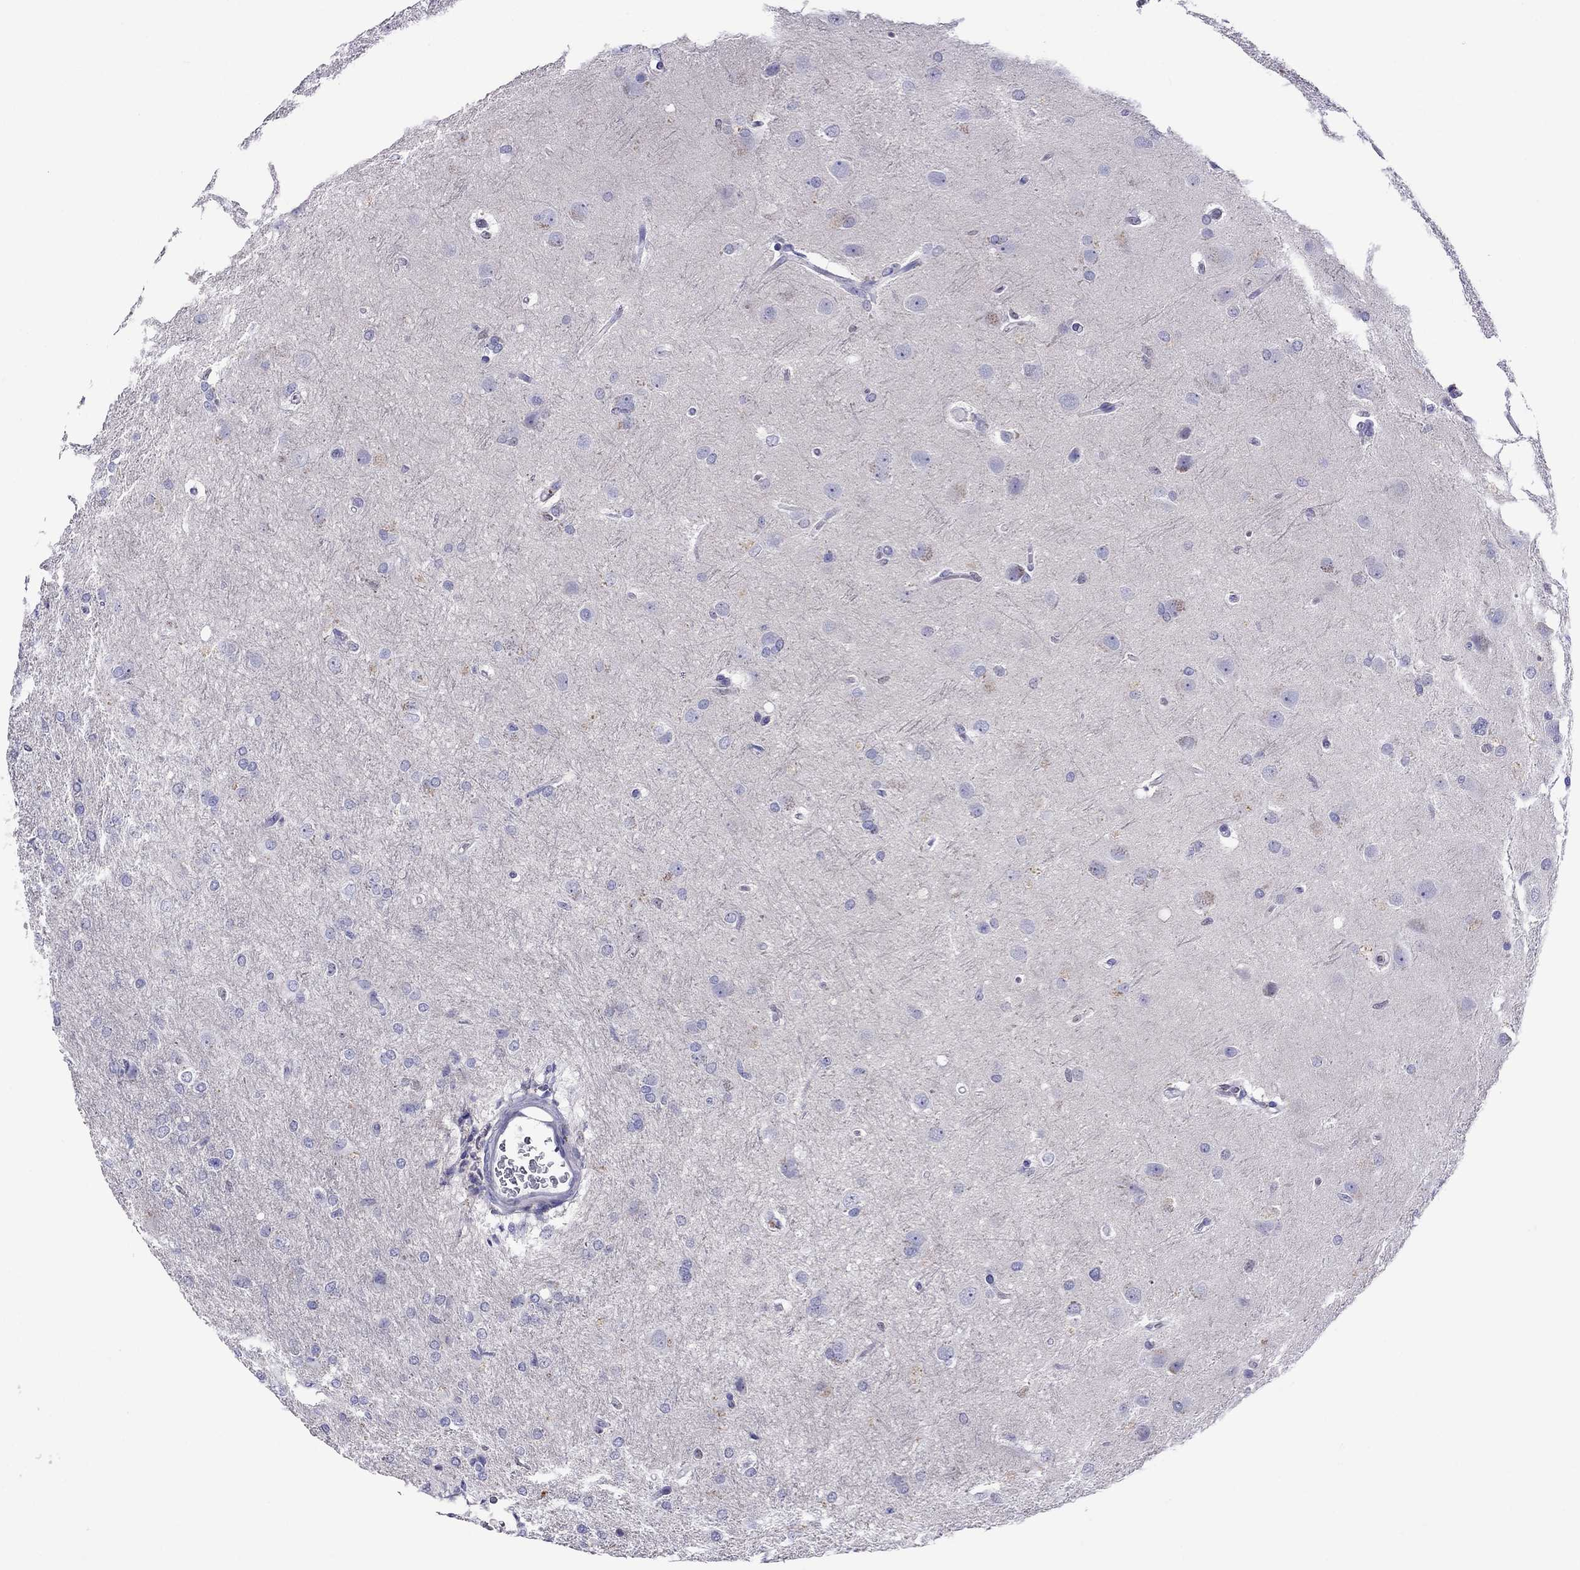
{"staining": {"intensity": "negative", "quantity": "none", "location": "none"}, "tissue": "glioma", "cell_type": "Tumor cells", "image_type": "cancer", "snomed": [{"axis": "morphology", "description": "Glioma, malignant, High grade"}, {"axis": "topography", "description": "Brain"}], "caption": "An image of malignant high-grade glioma stained for a protein shows no brown staining in tumor cells.", "gene": "MPZ", "patient": {"sex": "male", "age": 68}}